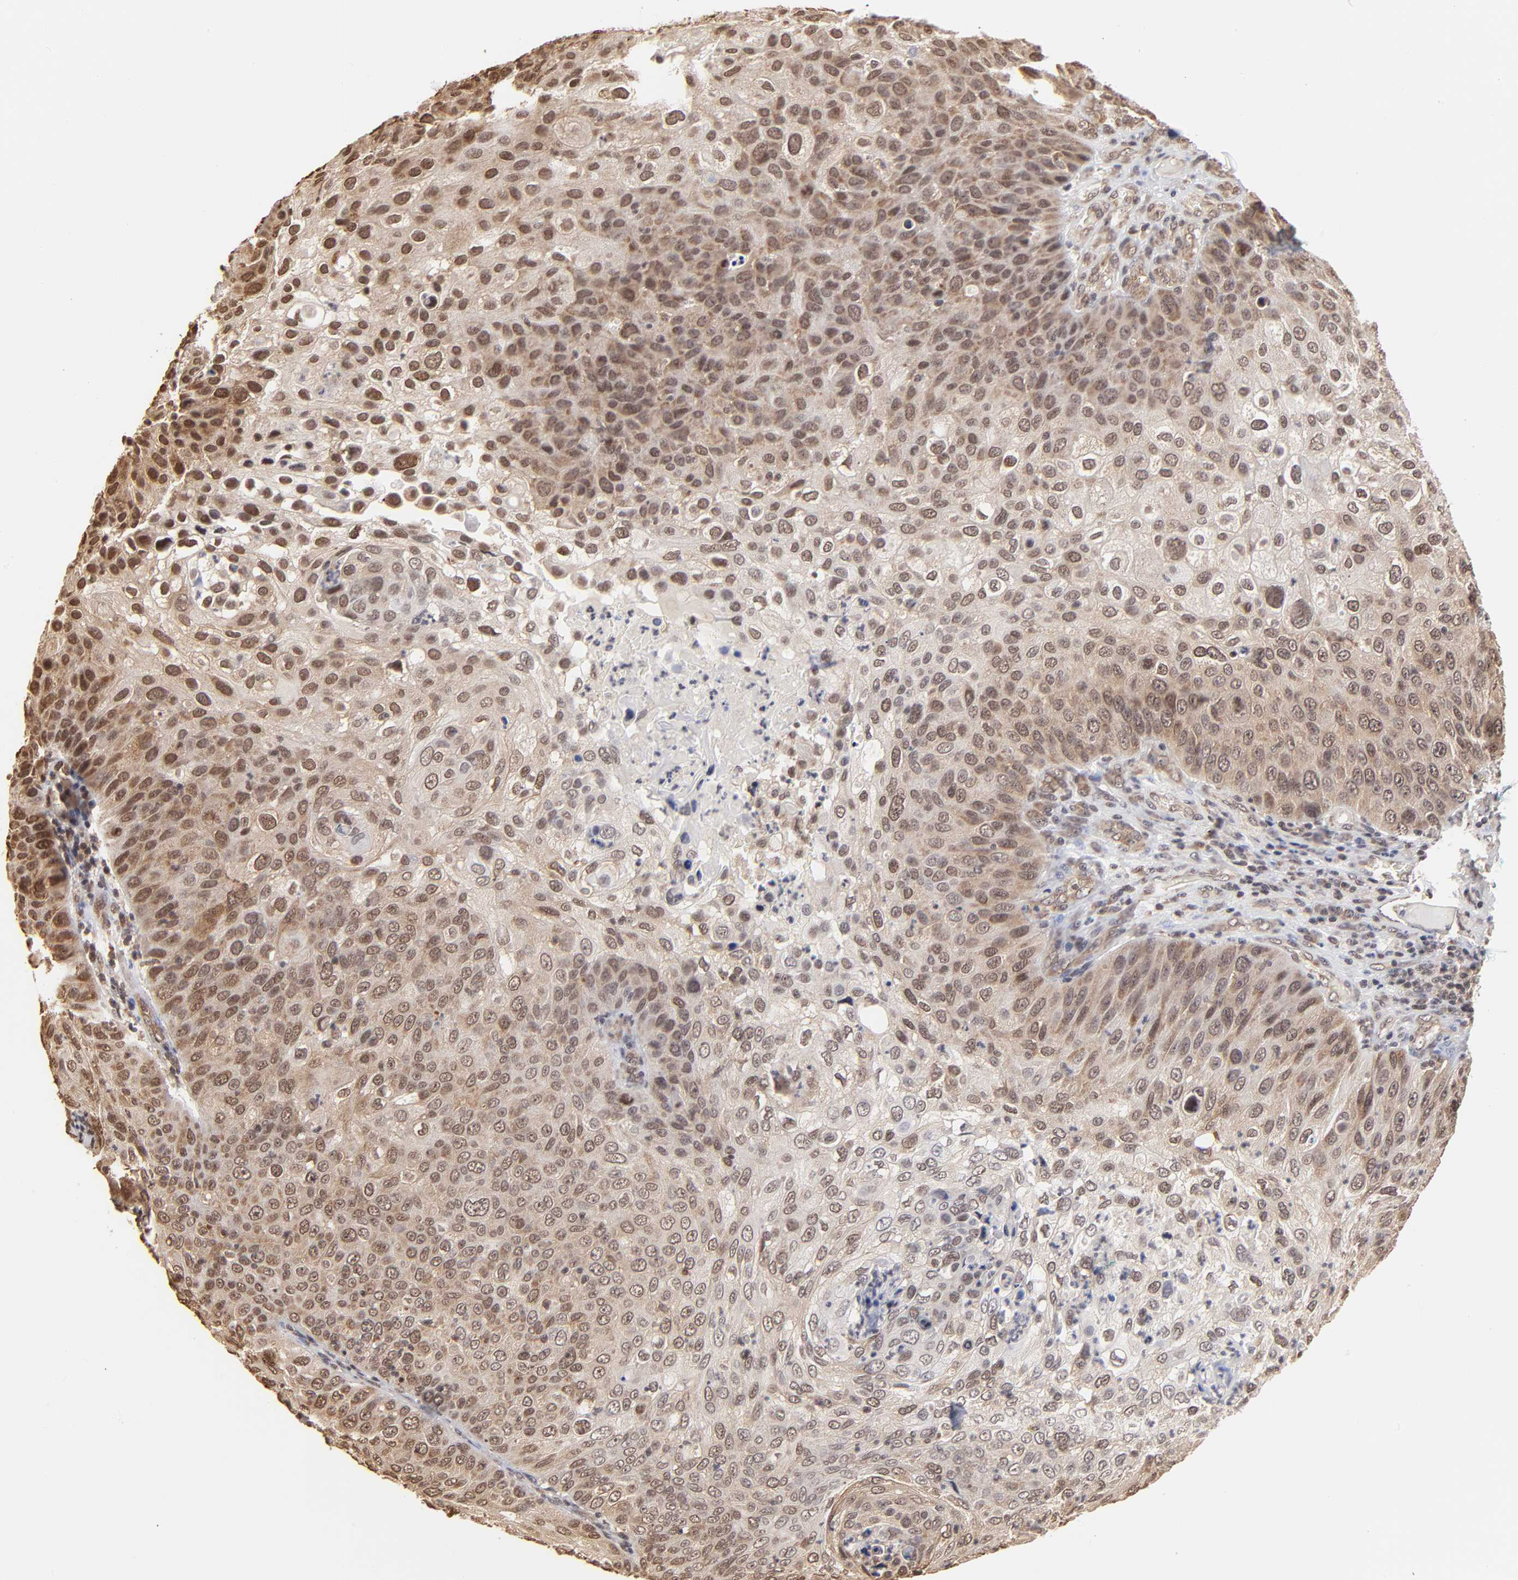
{"staining": {"intensity": "moderate", "quantity": ">75%", "location": "cytoplasmic/membranous,nuclear"}, "tissue": "skin cancer", "cell_type": "Tumor cells", "image_type": "cancer", "snomed": [{"axis": "morphology", "description": "Squamous cell carcinoma, NOS"}, {"axis": "topography", "description": "Skin"}], "caption": "A medium amount of moderate cytoplasmic/membranous and nuclear expression is present in approximately >75% of tumor cells in skin cancer tissue.", "gene": "BRPF1", "patient": {"sex": "male", "age": 87}}